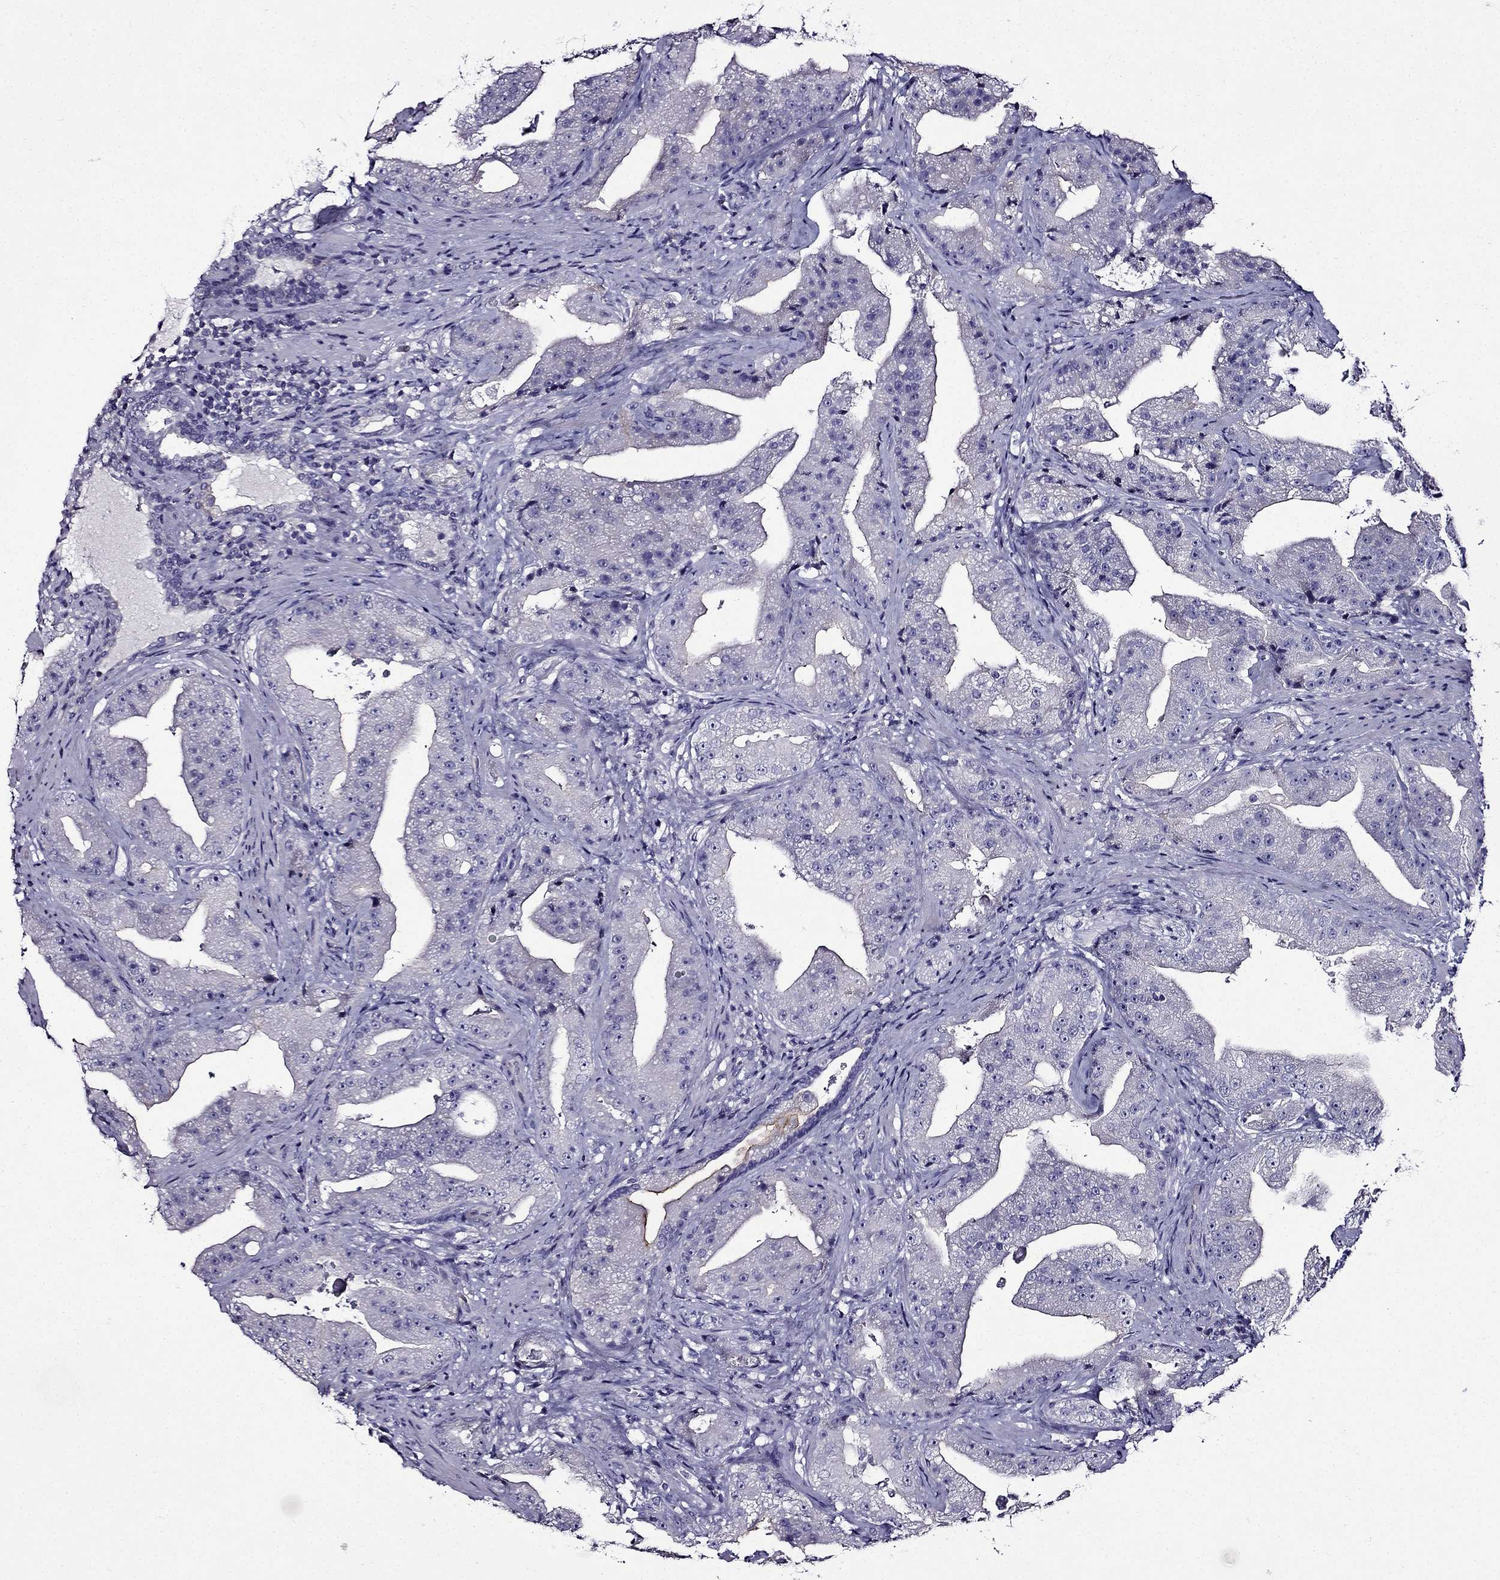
{"staining": {"intensity": "negative", "quantity": "none", "location": "none"}, "tissue": "prostate cancer", "cell_type": "Tumor cells", "image_type": "cancer", "snomed": [{"axis": "morphology", "description": "Adenocarcinoma, Low grade"}, {"axis": "topography", "description": "Prostate"}], "caption": "Tumor cells show no significant protein staining in adenocarcinoma (low-grade) (prostate).", "gene": "TMEM266", "patient": {"sex": "male", "age": 62}}